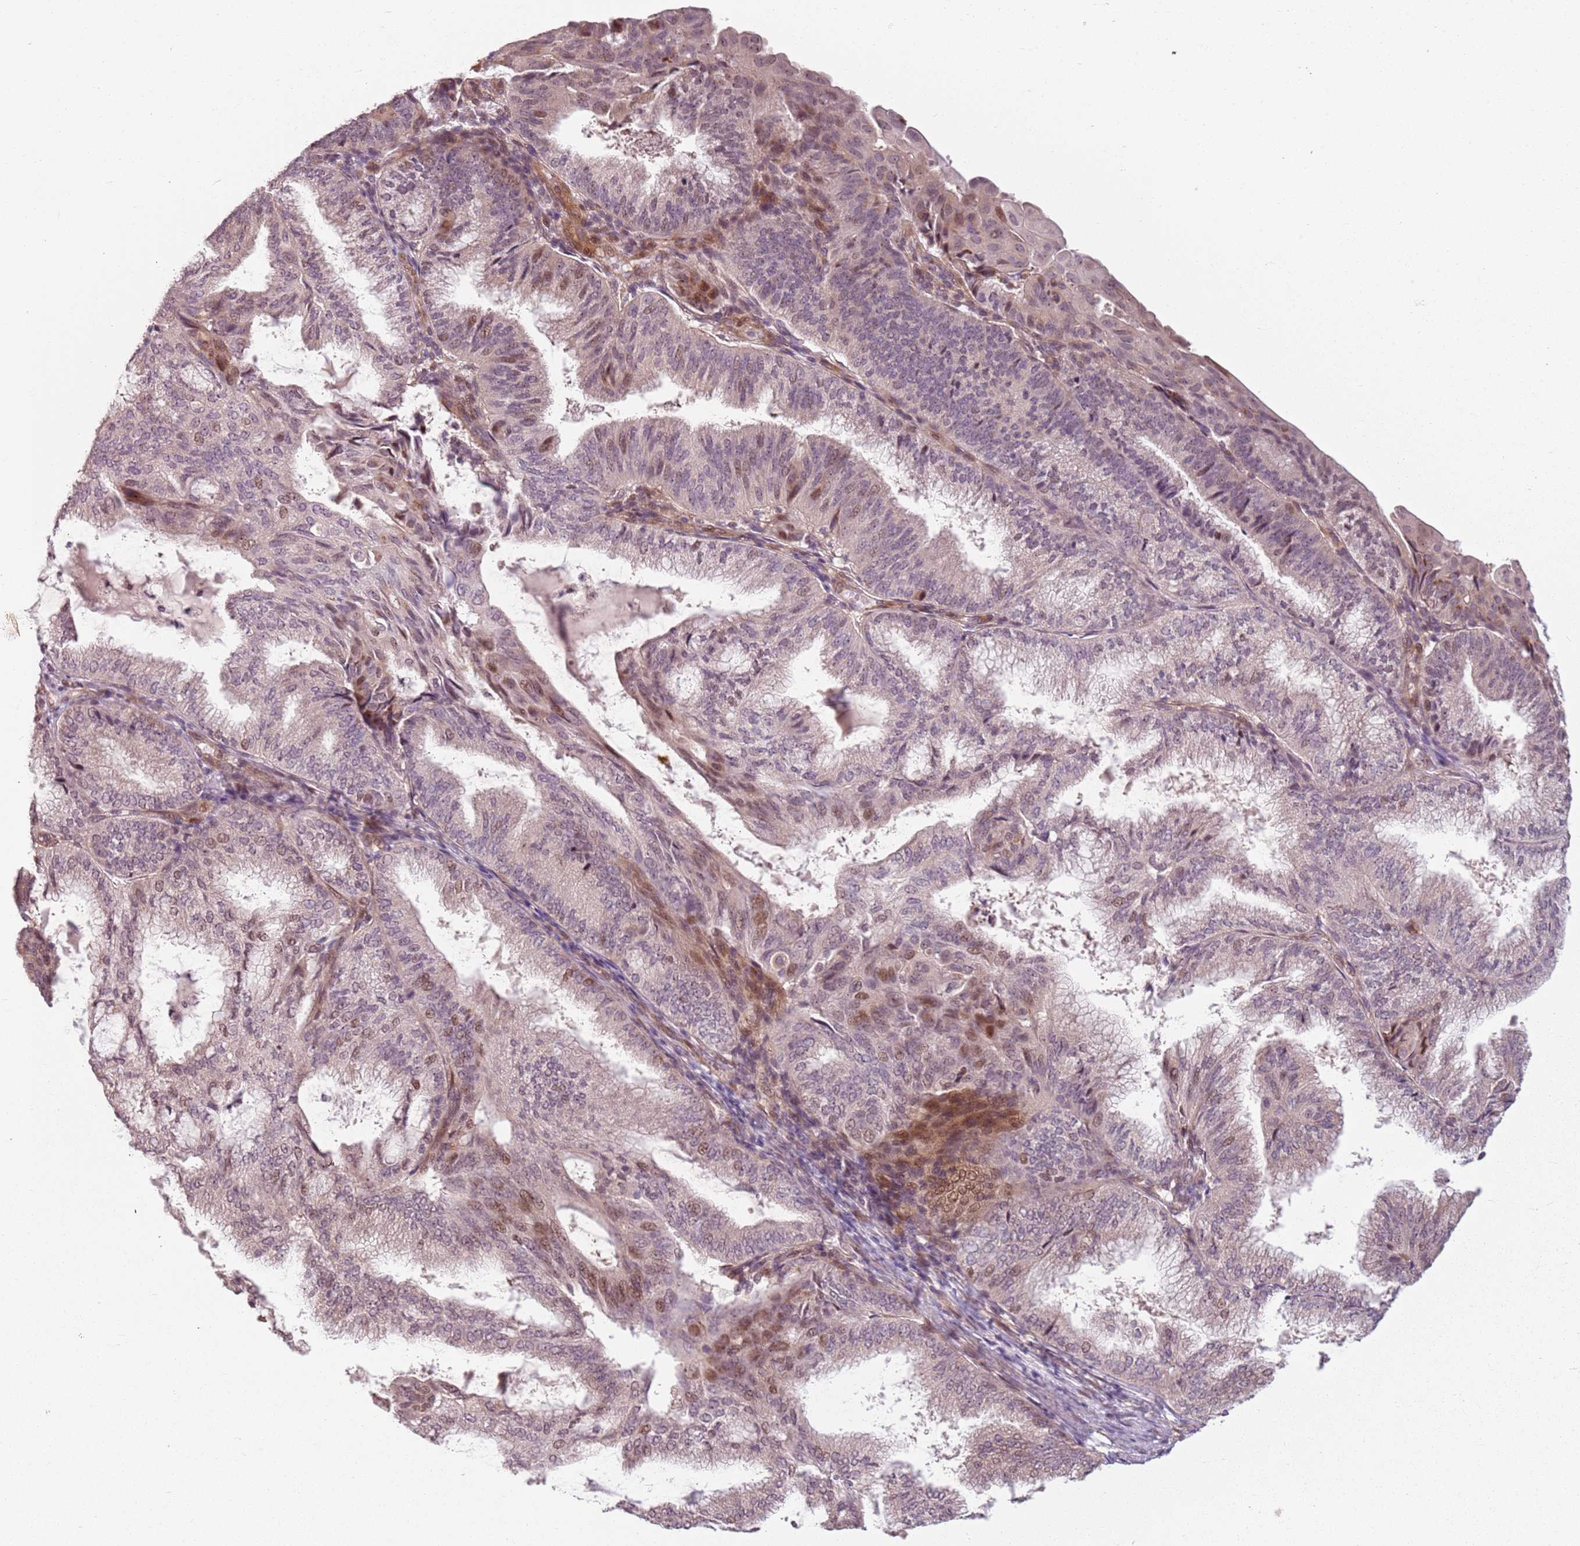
{"staining": {"intensity": "moderate", "quantity": "<25%", "location": "cytoplasmic/membranous,nuclear"}, "tissue": "endometrial cancer", "cell_type": "Tumor cells", "image_type": "cancer", "snomed": [{"axis": "morphology", "description": "Adenocarcinoma, NOS"}, {"axis": "topography", "description": "Endometrium"}], "caption": "Immunohistochemistry (IHC) of endometrial adenocarcinoma shows low levels of moderate cytoplasmic/membranous and nuclear positivity in about <25% of tumor cells.", "gene": "CHURC1", "patient": {"sex": "female", "age": 49}}